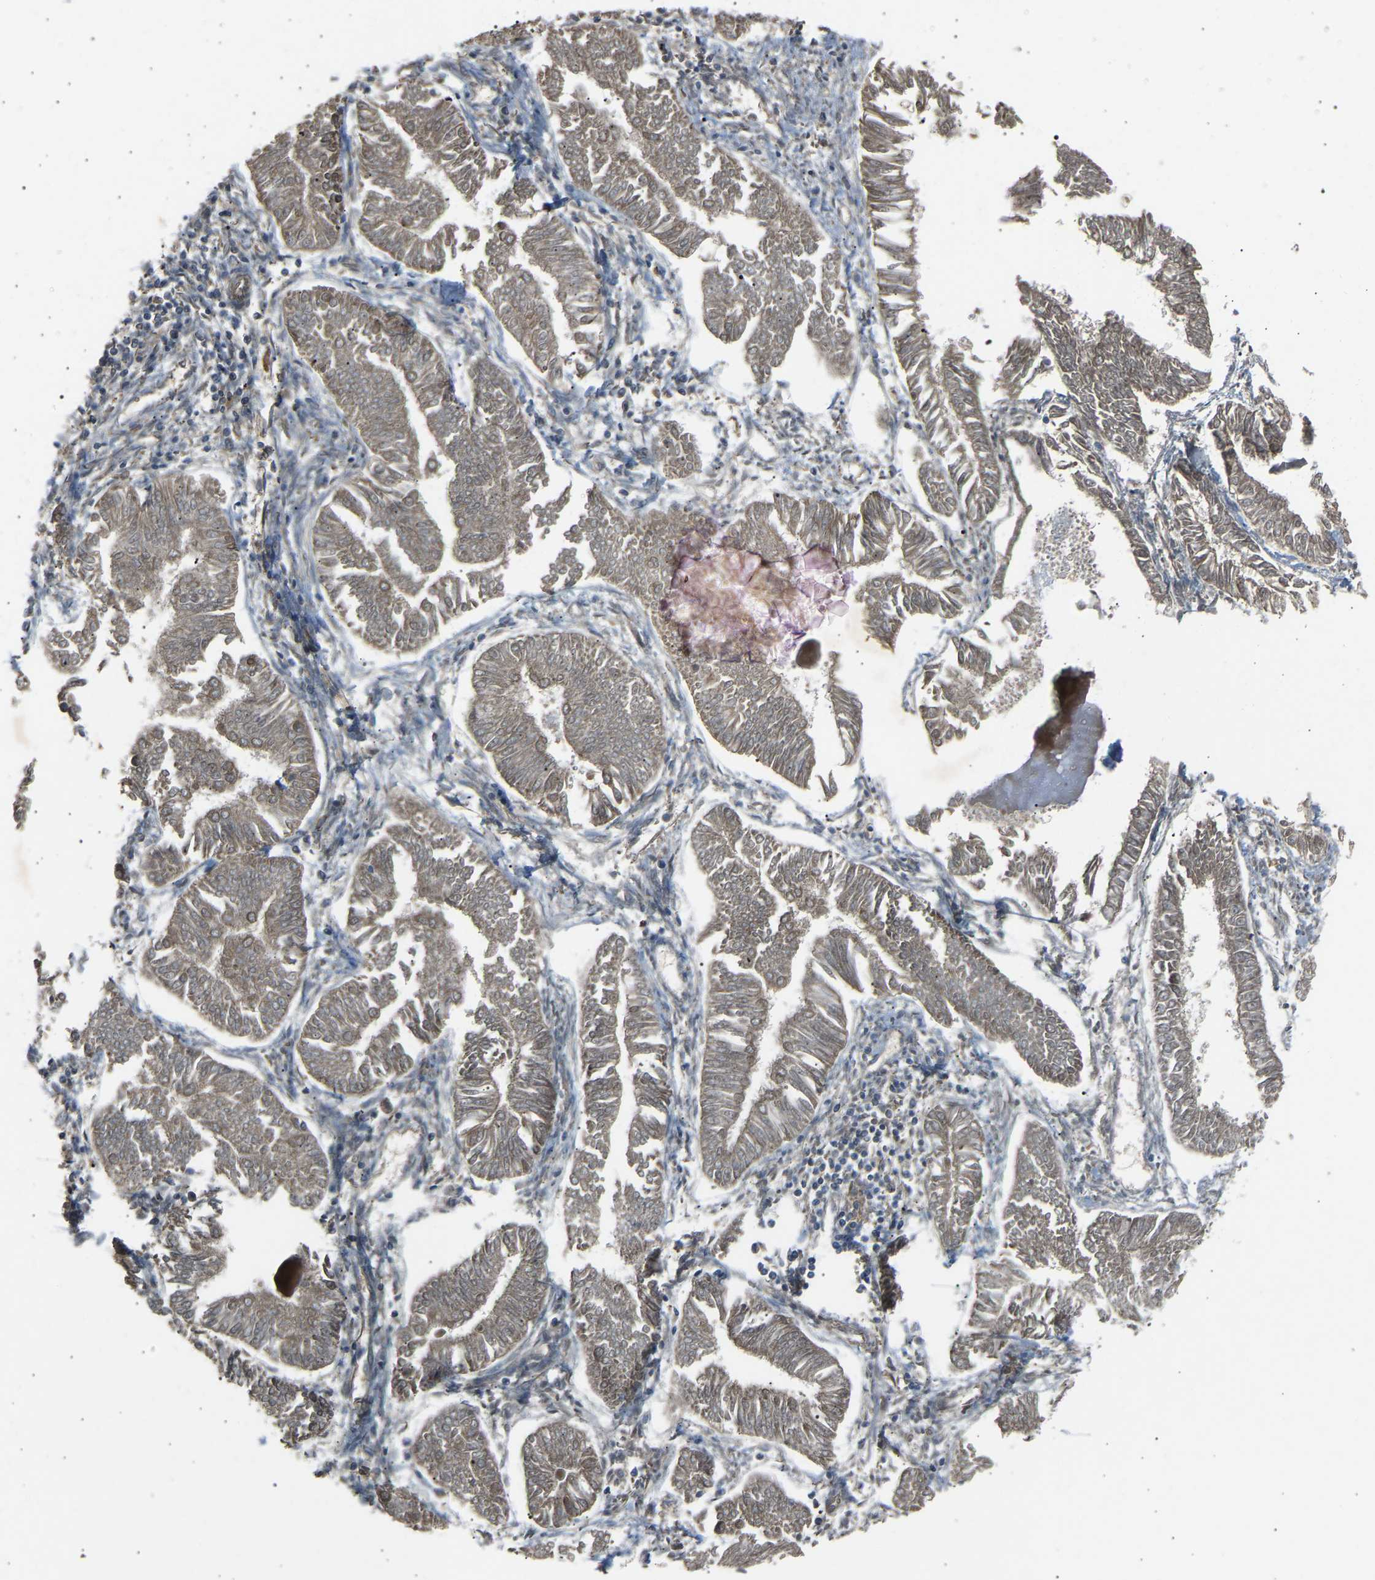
{"staining": {"intensity": "weak", "quantity": "25%-75%", "location": "cytoplasmic/membranous"}, "tissue": "endometrial cancer", "cell_type": "Tumor cells", "image_type": "cancer", "snomed": [{"axis": "morphology", "description": "Adenocarcinoma, NOS"}, {"axis": "topography", "description": "Endometrium"}], "caption": "Endometrial adenocarcinoma stained with a brown dye reveals weak cytoplasmic/membranous positive positivity in approximately 25%-75% of tumor cells.", "gene": "GAS2L1", "patient": {"sex": "female", "age": 53}}